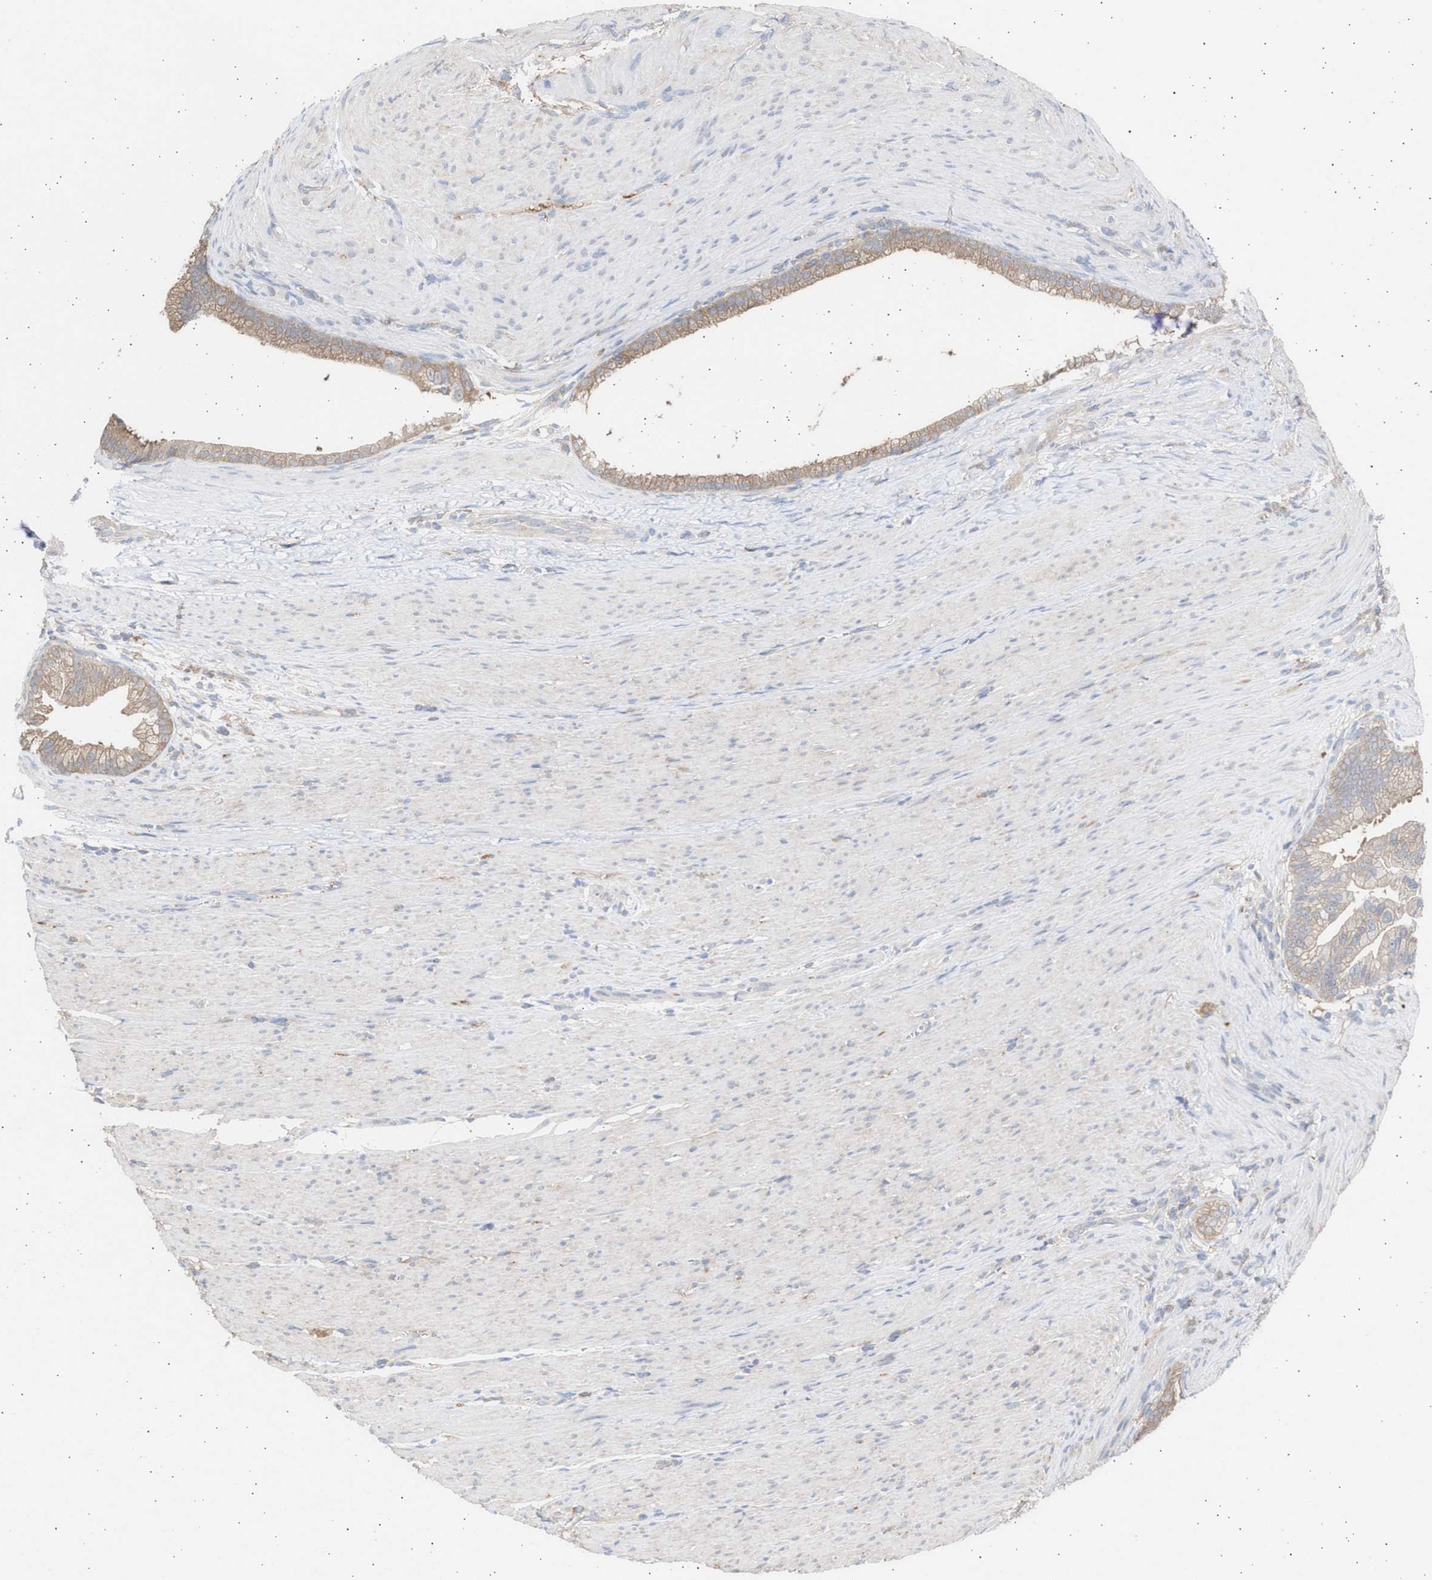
{"staining": {"intensity": "weak", "quantity": ">75%", "location": "cytoplasmic/membranous"}, "tissue": "pancreatic cancer", "cell_type": "Tumor cells", "image_type": "cancer", "snomed": [{"axis": "morphology", "description": "Adenocarcinoma, NOS"}, {"axis": "topography", "description": "Pancreas"}], "caption": "About >75% of tumor cells in human adenocarcinoma (pancreatic) display weak cytoplasmic/membranous protein positivity as visualized by brown immunohistochemical staining.", "gene": "ALDOC", "patient": {"sex": "male", "age": 69}}